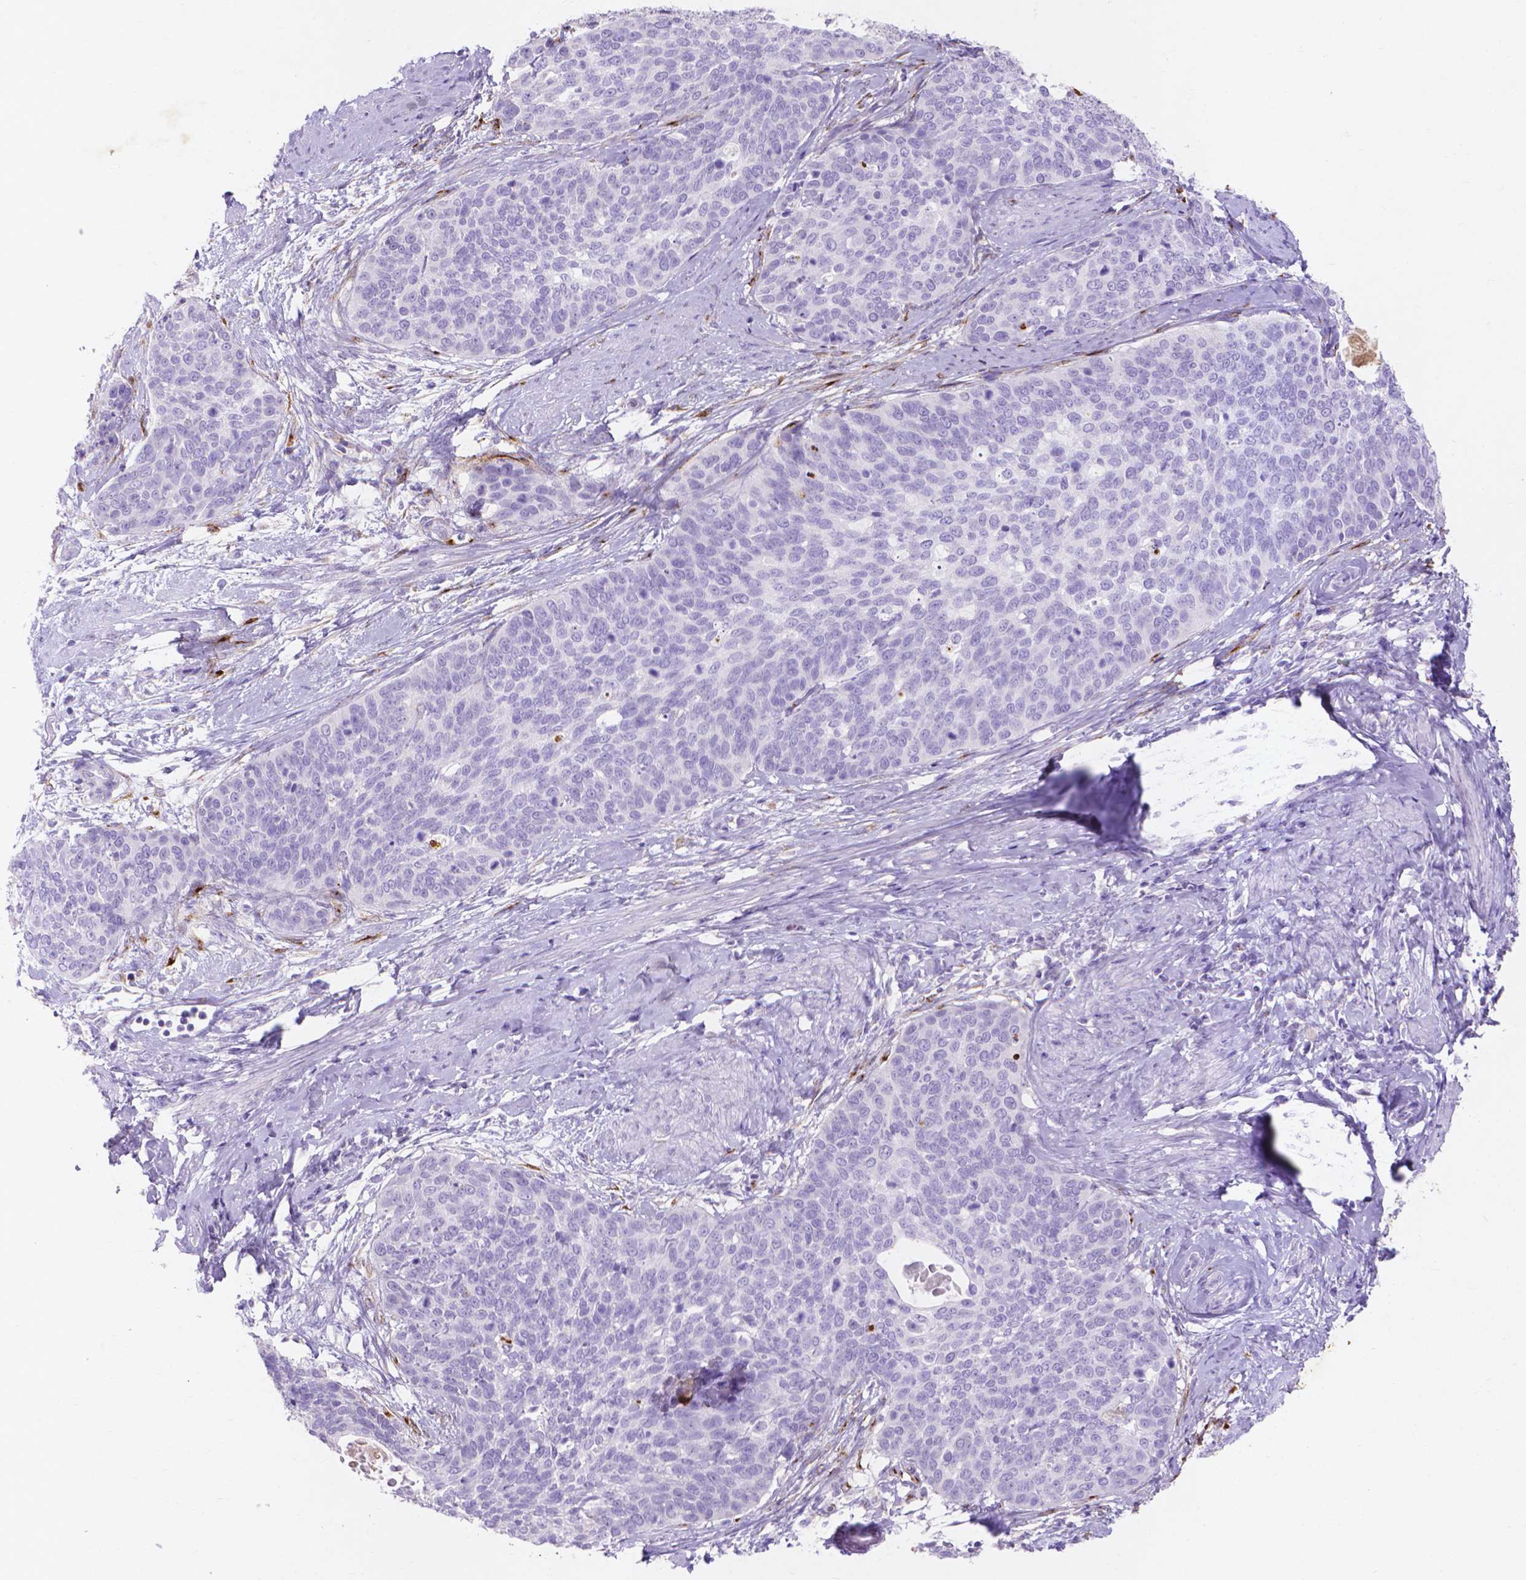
{"staining": {"intensity": "negative", "quantity": "none", "location": "none"}, "tissue": "cervical cancer", "cell_type": "Tumor cells", "image_type": "cancer", "snomed": [{"axis": "morphology", "description": "Squamous cell carcinoma, NOS"}, {"axis": "topography", "description": "Cervix"}], "caption": "The histopathology image exhibits no staining of tumor cells in cervical cancer (squamous cell carcinoma).", "gene": "MMP11", "patient": {"sex": "female", "age": 69}}